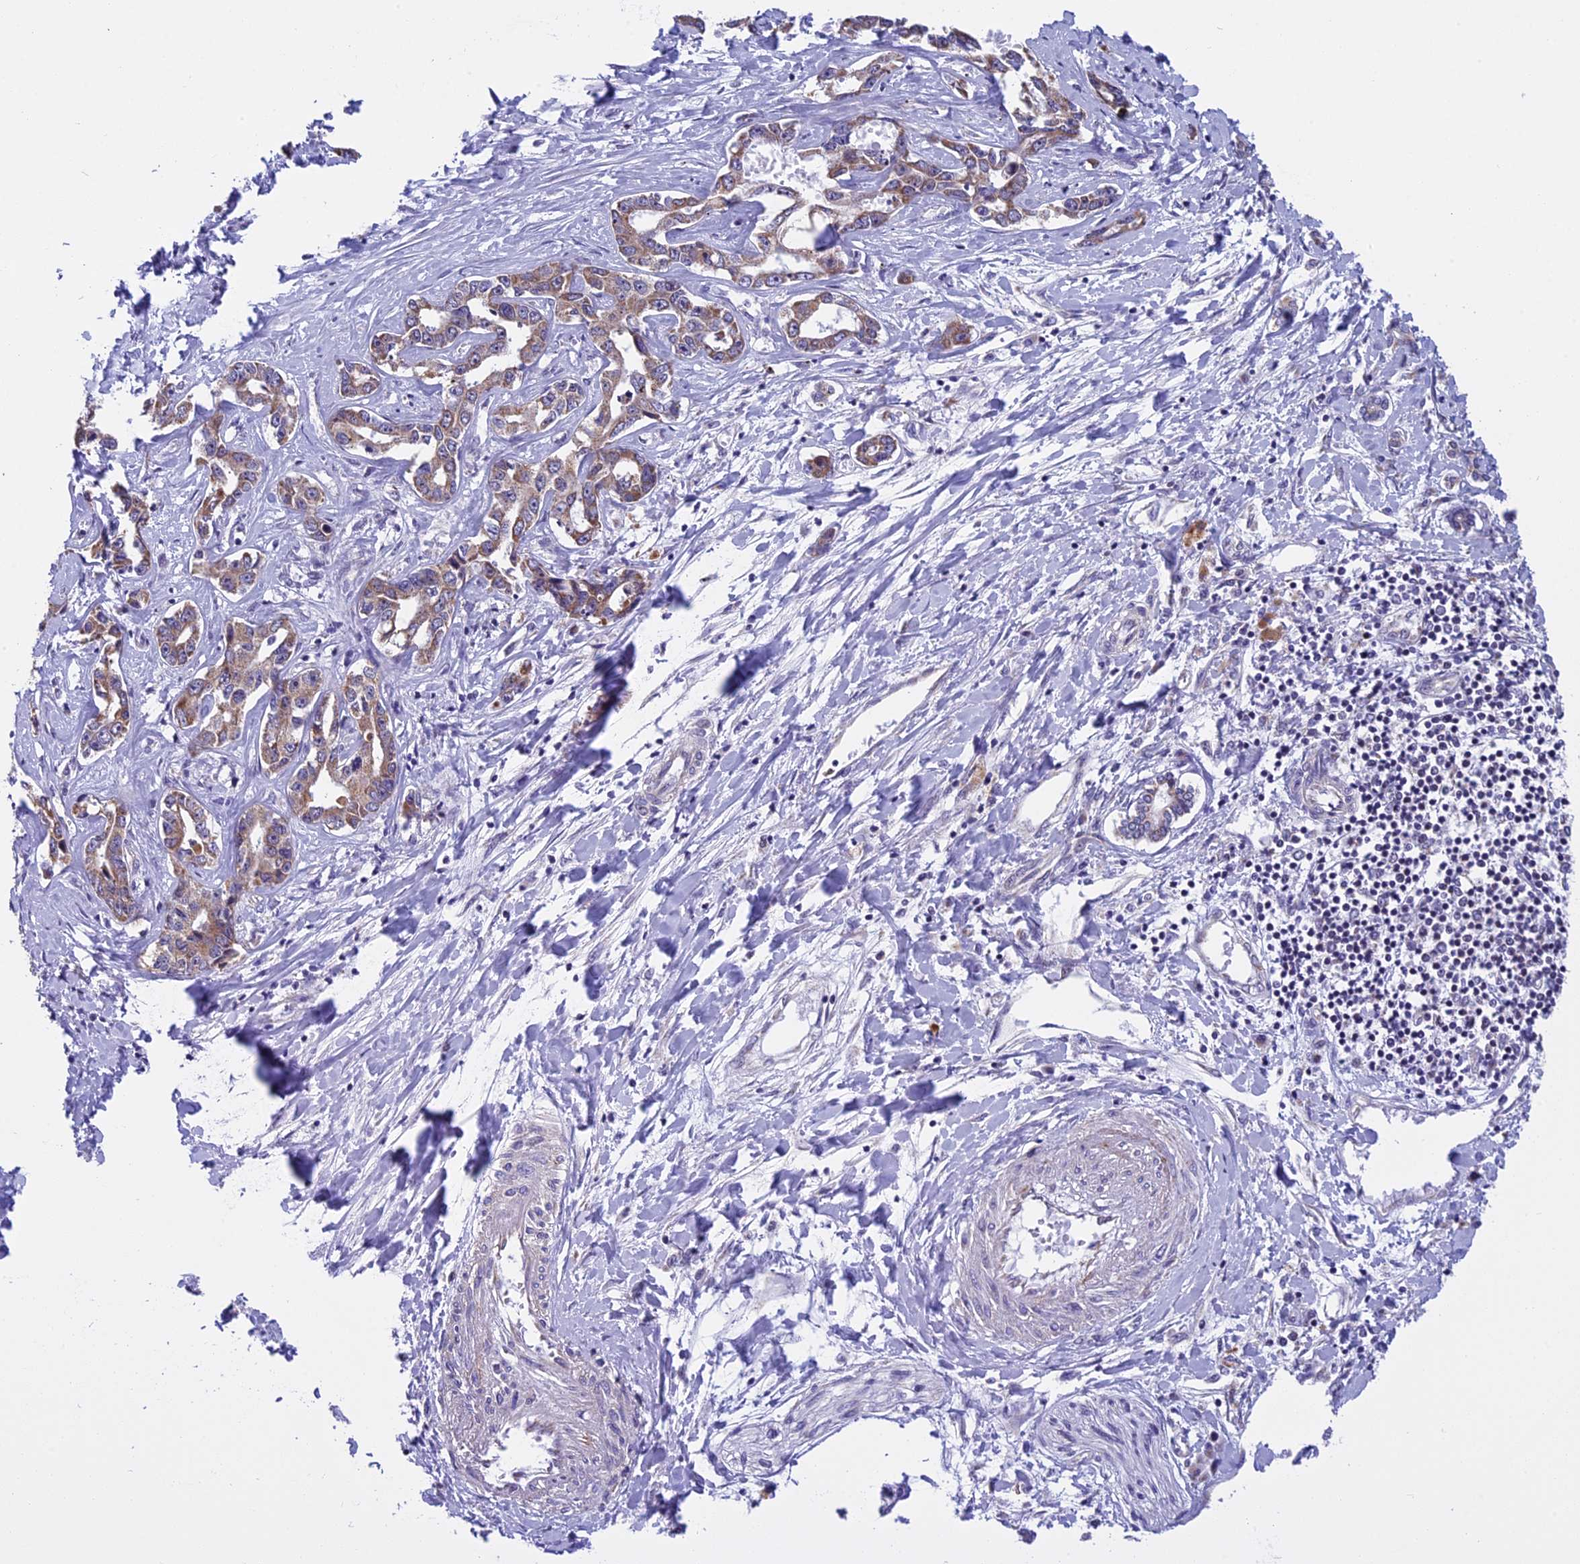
{"staining": {"intensity": "moderate", "quantity": ">75%", "location": "cytoplasmic/membranous"}, "tissue": "liver cancer", "cell_type": "Tumor cells", "image_type": "cancer", "snomed": [{"axis": "morphology", "description": "Cholangiocarcinoma"}, {"axis": "topography", "description": "Liver"}], "caption": "Cholangiocarcinoma (liver) was stained to show a protein in brown. There is medium levels of moderate cytoplasmic/membranous staining in about >75% of tumor cells.", "gene": "ZNF317", "patient": {"sex": "male", "age": 59}}